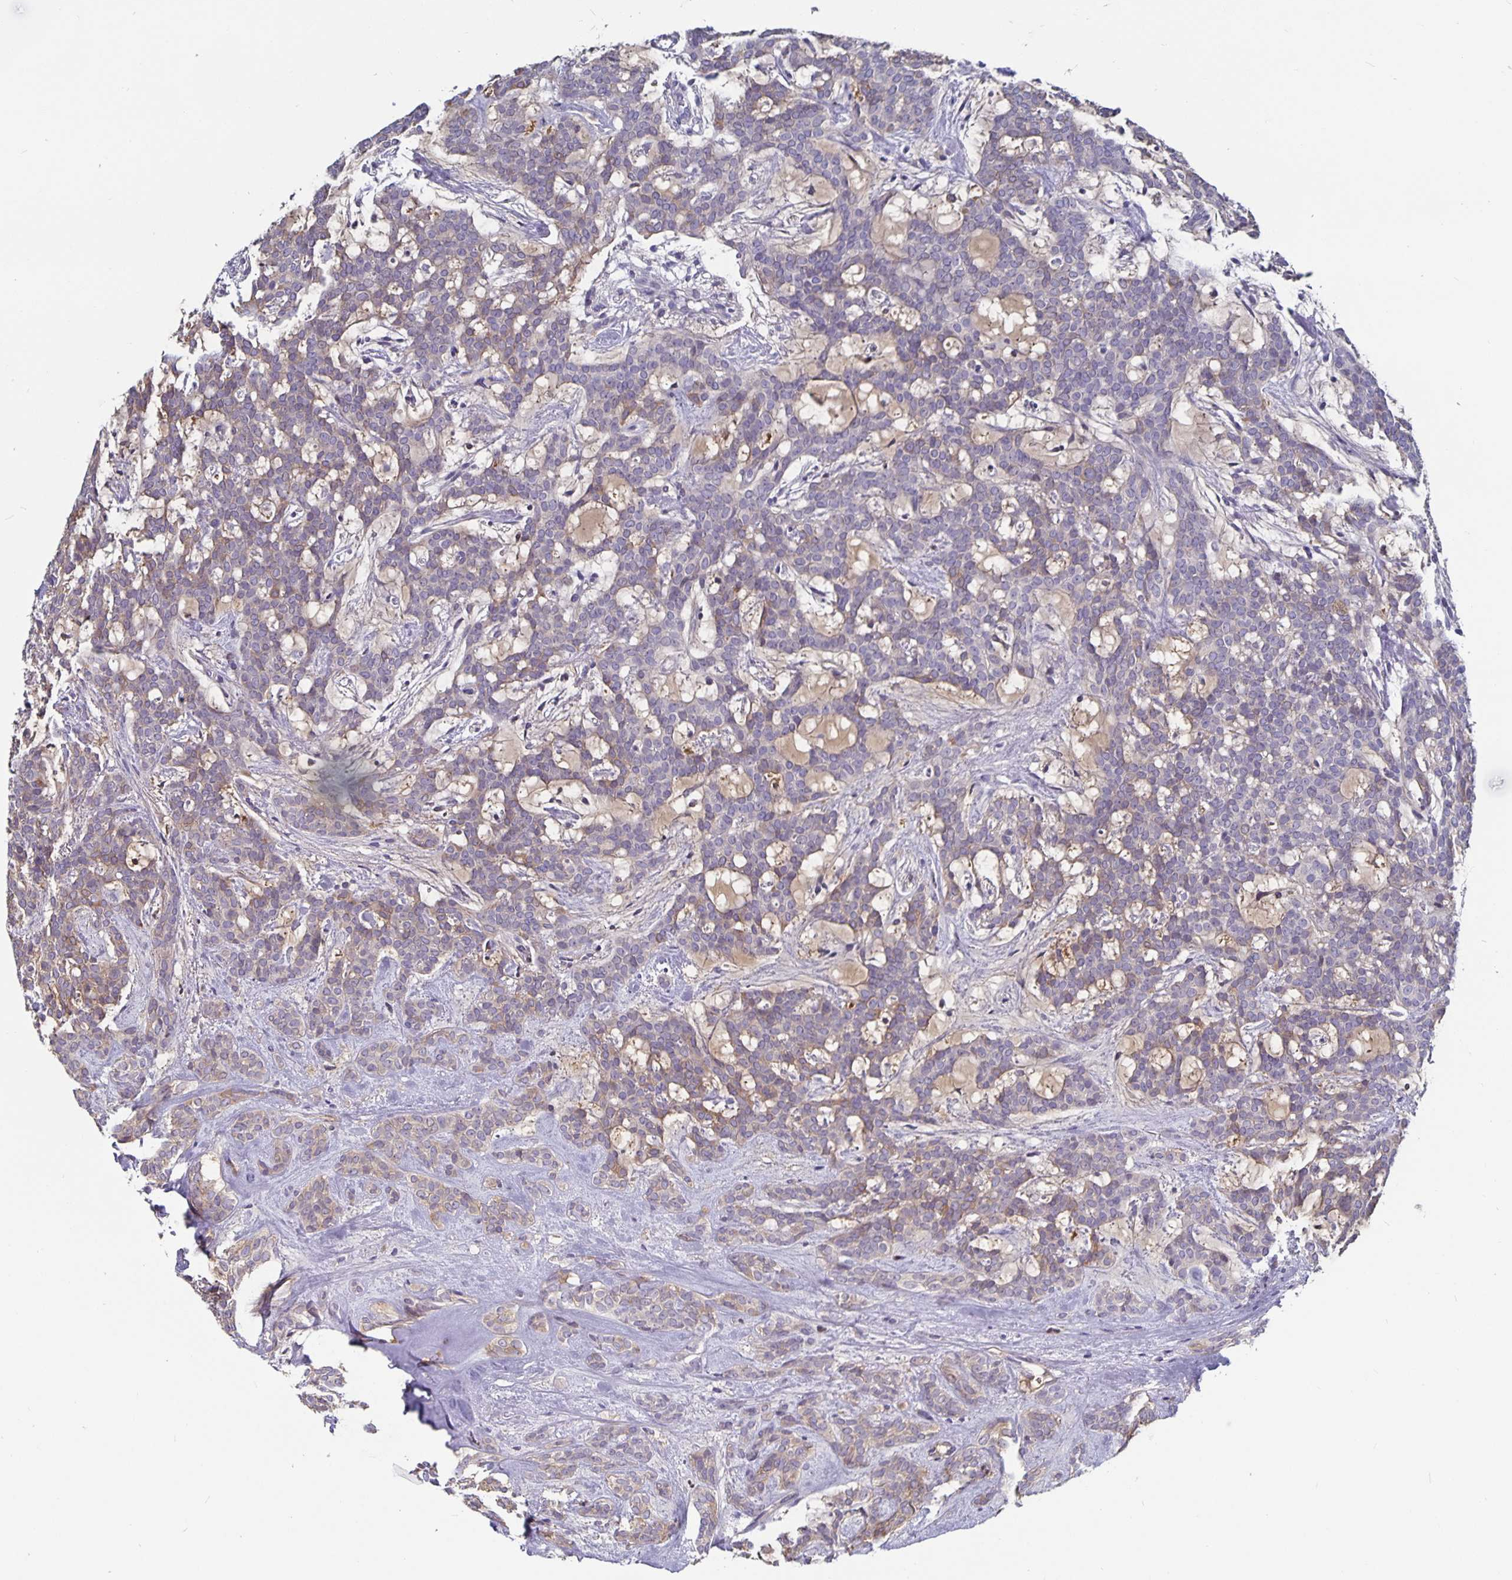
{"staining": {"intensity": "weak", "quantity": "<25%", "location": "cytoplasmic/membranous"}, "tissue": "head and neck cancer", "cell_type": "Tumor cells", "image_type": "cancer", "snomed": [{"axis": "morphology", "description": "Adenocarcinoma, NOS"}, {"axis": "topography", "description": "Head-Neck"}], "caption": "An immunohistochemistry (IHC) micrograph of head and neck adenocarcinoma is shown. There is no staining in tumor cells of head and neck adenocarcinoma.", "gene": "OLIG2", "patient": {"sex": "female", "age": 57}}